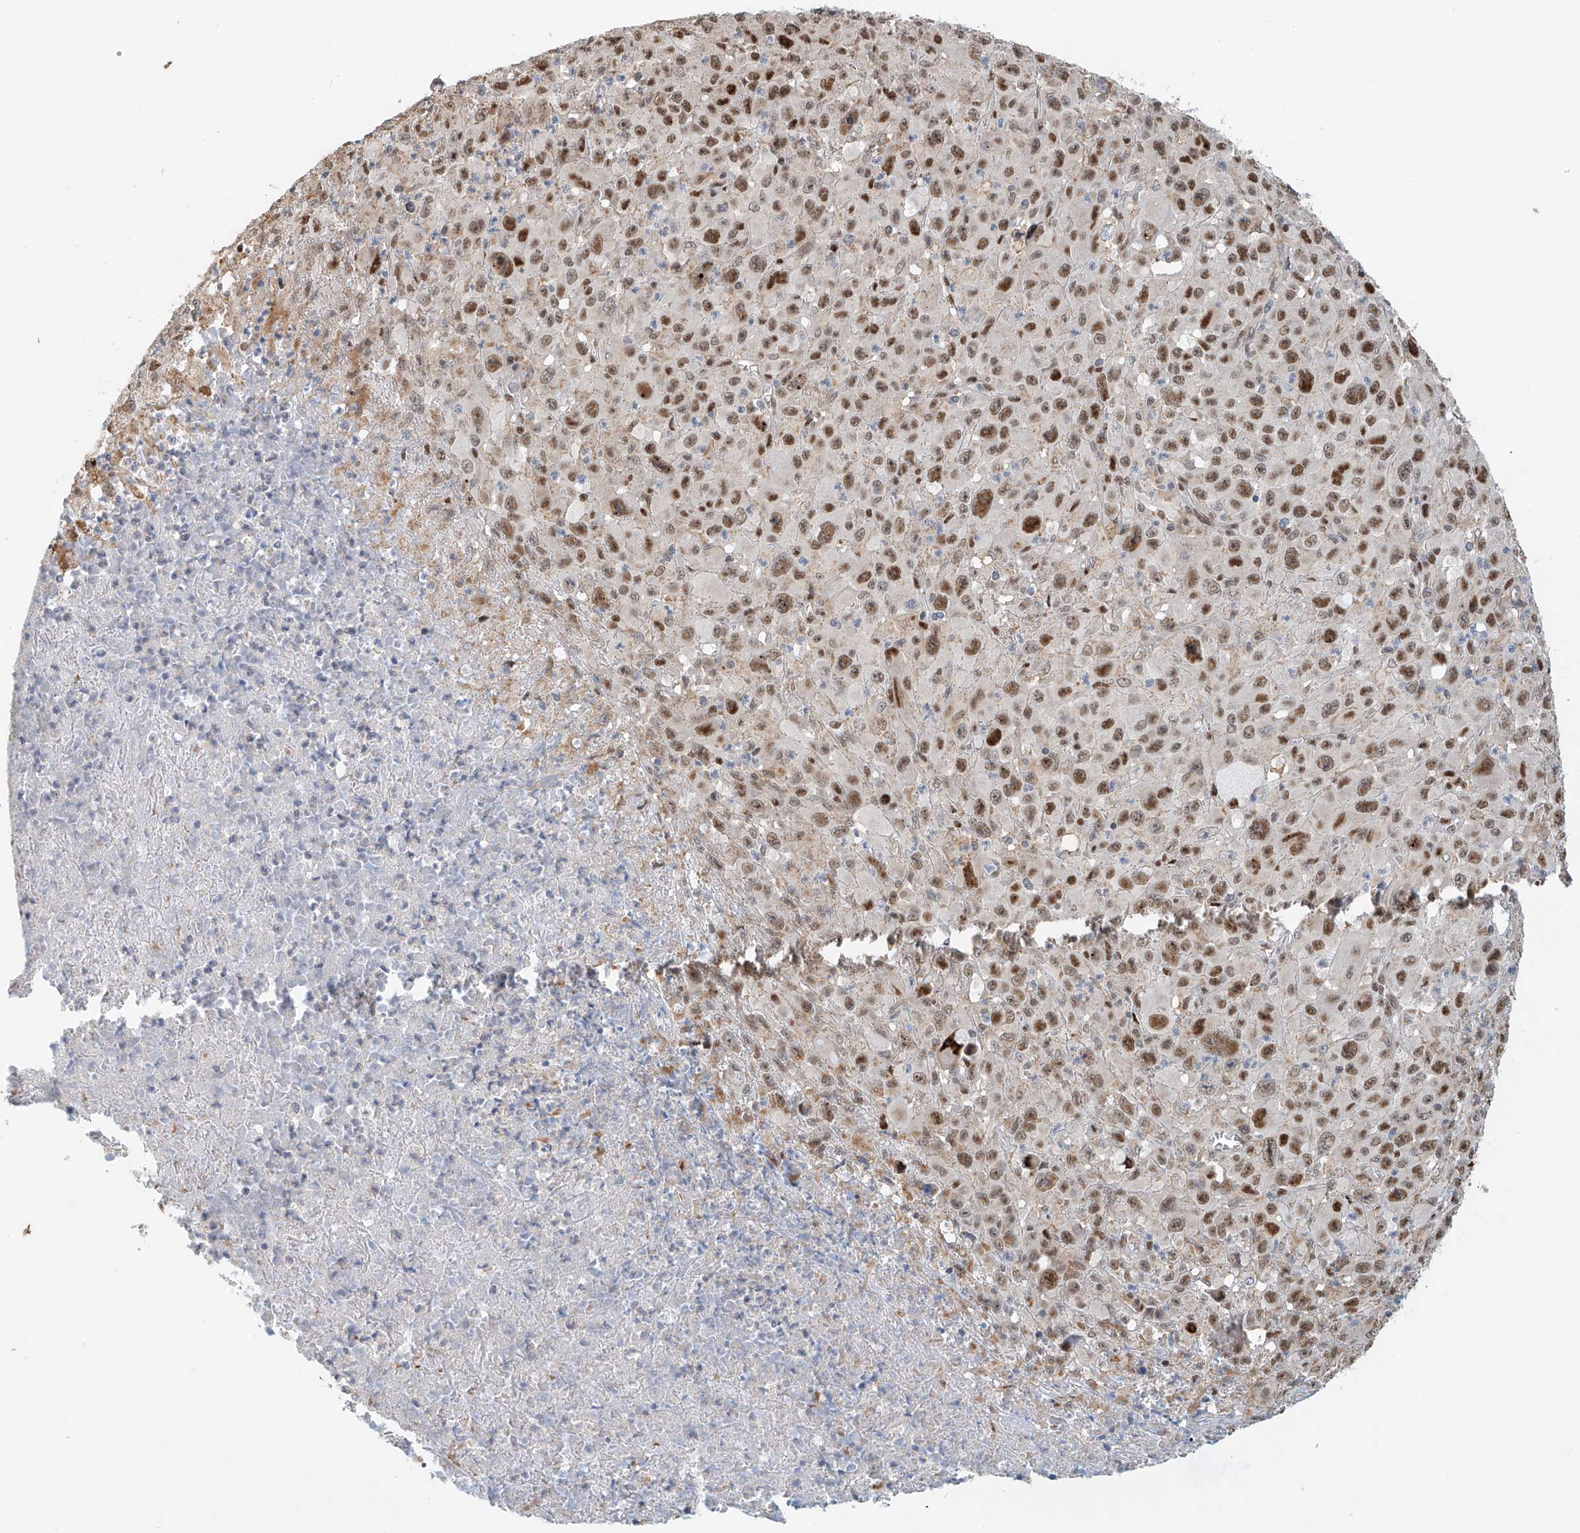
{"staining": {"intensity": "moderate", "quantity": ">75%", "location": "nuclear"}, "tissue": "melanoma", "cell_type": "Tumor cells", "image_type": "cancer", "snomed": [{"axis": "morphology", "description": "Malignant melanoma, Metastatic site"}, {"axis": "topography", "description": "Skin"}], "caption": "Immunohistochemistry of human melanoma reveals medium levels of moderate nuclear positivity in approximately >75% of tumor cells.", "gene": "ZNF514", "patient": {"sex": "female", "age": 56}}